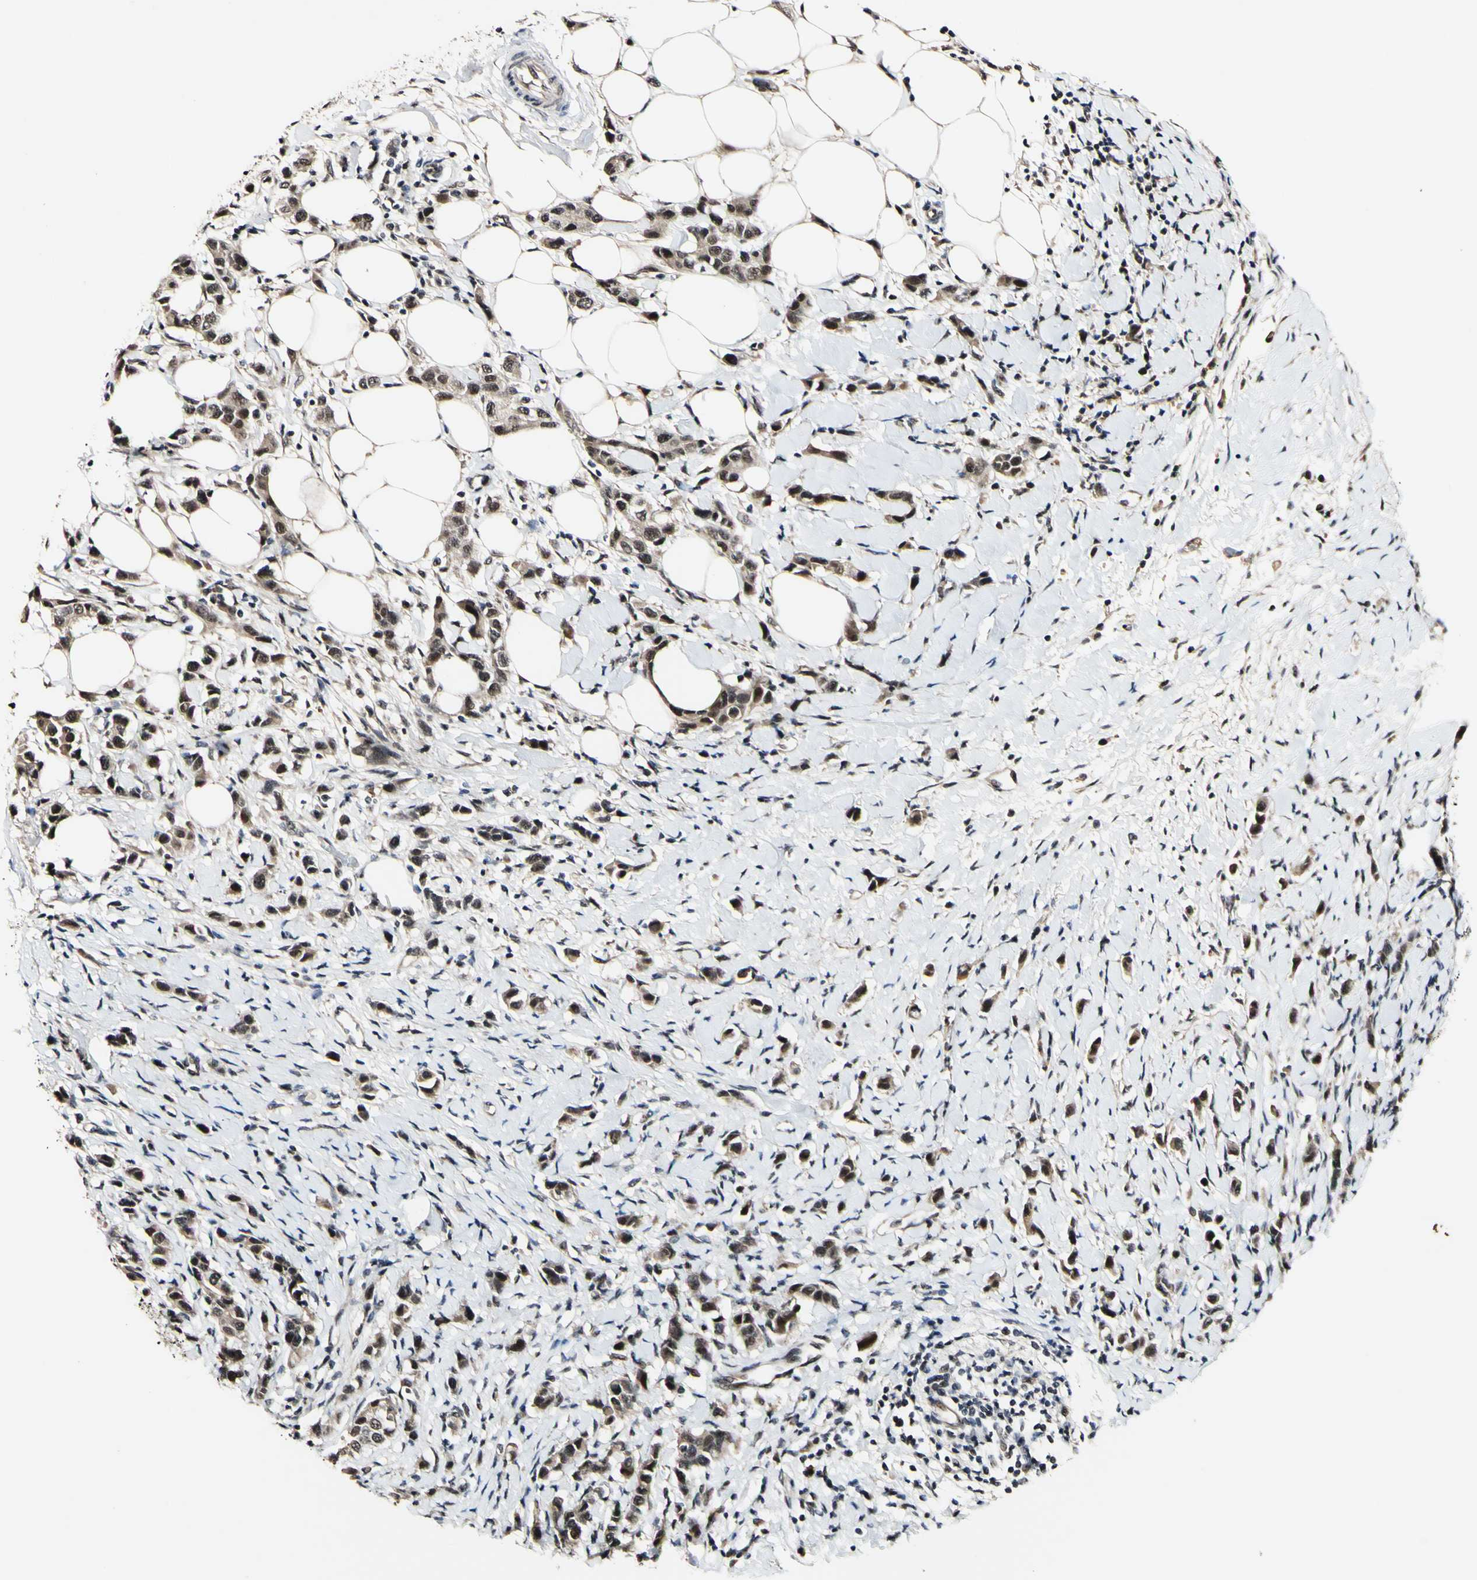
{"staining": {"intensity": "moderate", "quantity": ">75%", "location": "cytoplasmic/membranous,nuclear"}, "tissue": "breast cancer", "cell_type": "Tumor cells", "image_type": "cancer", "snomed": [{"axis": "morphology", "description": "Normal tissue, NOS"}, {"axis": "morphology", "description": "Duct carcinoma"}, {"axis": "topography", "description": "Breast"}], "caption": "The photomicrograph exhibits staining of breast cancer (invasive ductal carcinoma), revealing moderate cytoplasmic/membranous and nuclear protein staining (brown color) within tumor cells.", "gene": "POLR2F", "patient": {"sex": "female", "age": 50}}